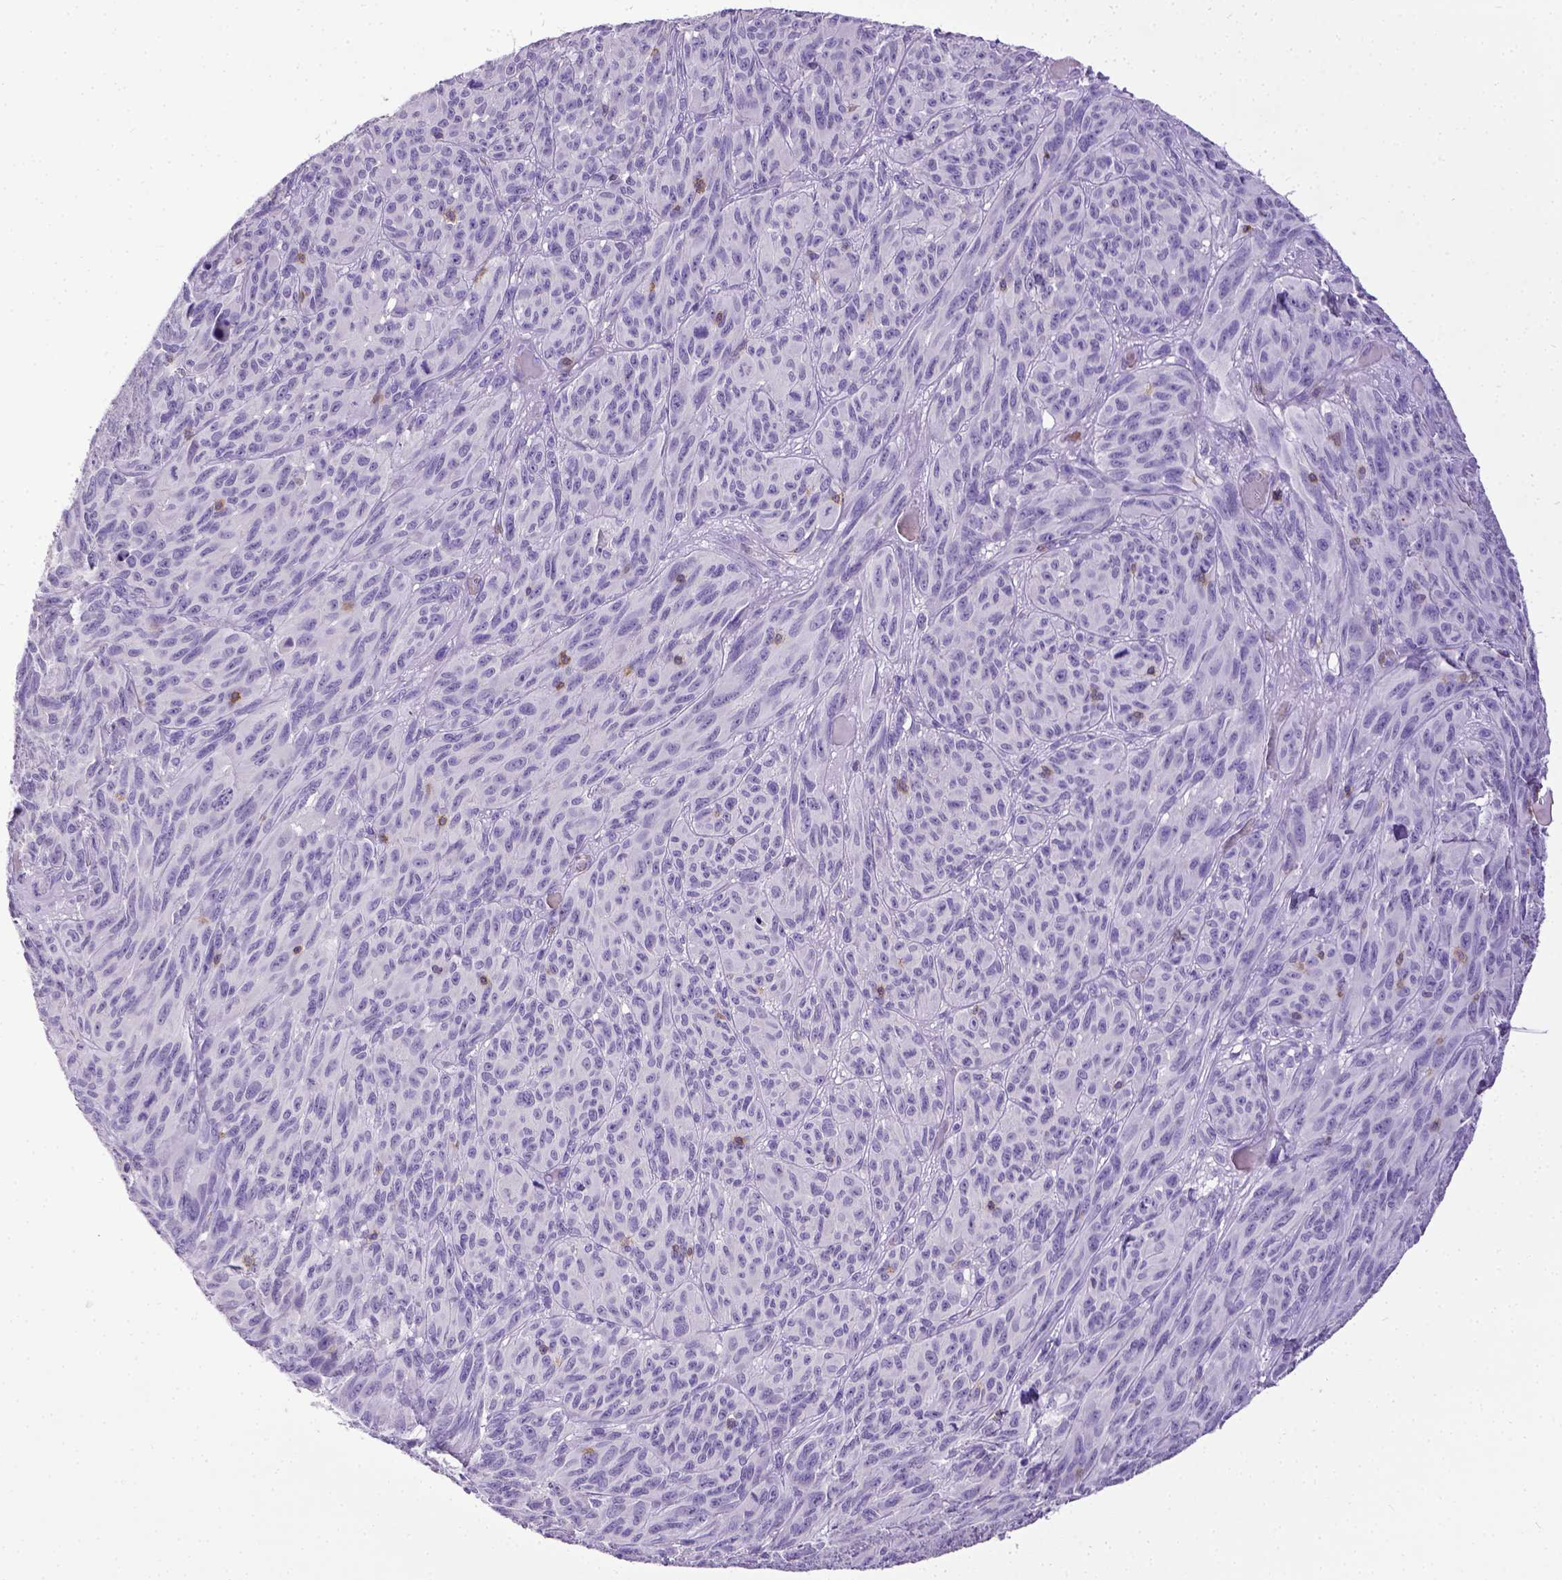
{"staining": {"intensity": "negative", "quantity": "none", "location": "none"}, "tissue": "melanoma", "cell_type": "Tumor cells", "image_type": "cancer", "snomed": [{"axis": "morphology", "description": "Malignant melanoma, NOS"}, {"axis": "topography", "description": "Vulva, labia, clitoris and Bartholin´s gland, NO"}], "caption": "Image shows no significant protein expression in tumor cells of melanoma.", "gene": "CD3E", "patient": {"sex": "female", "age": 75}}